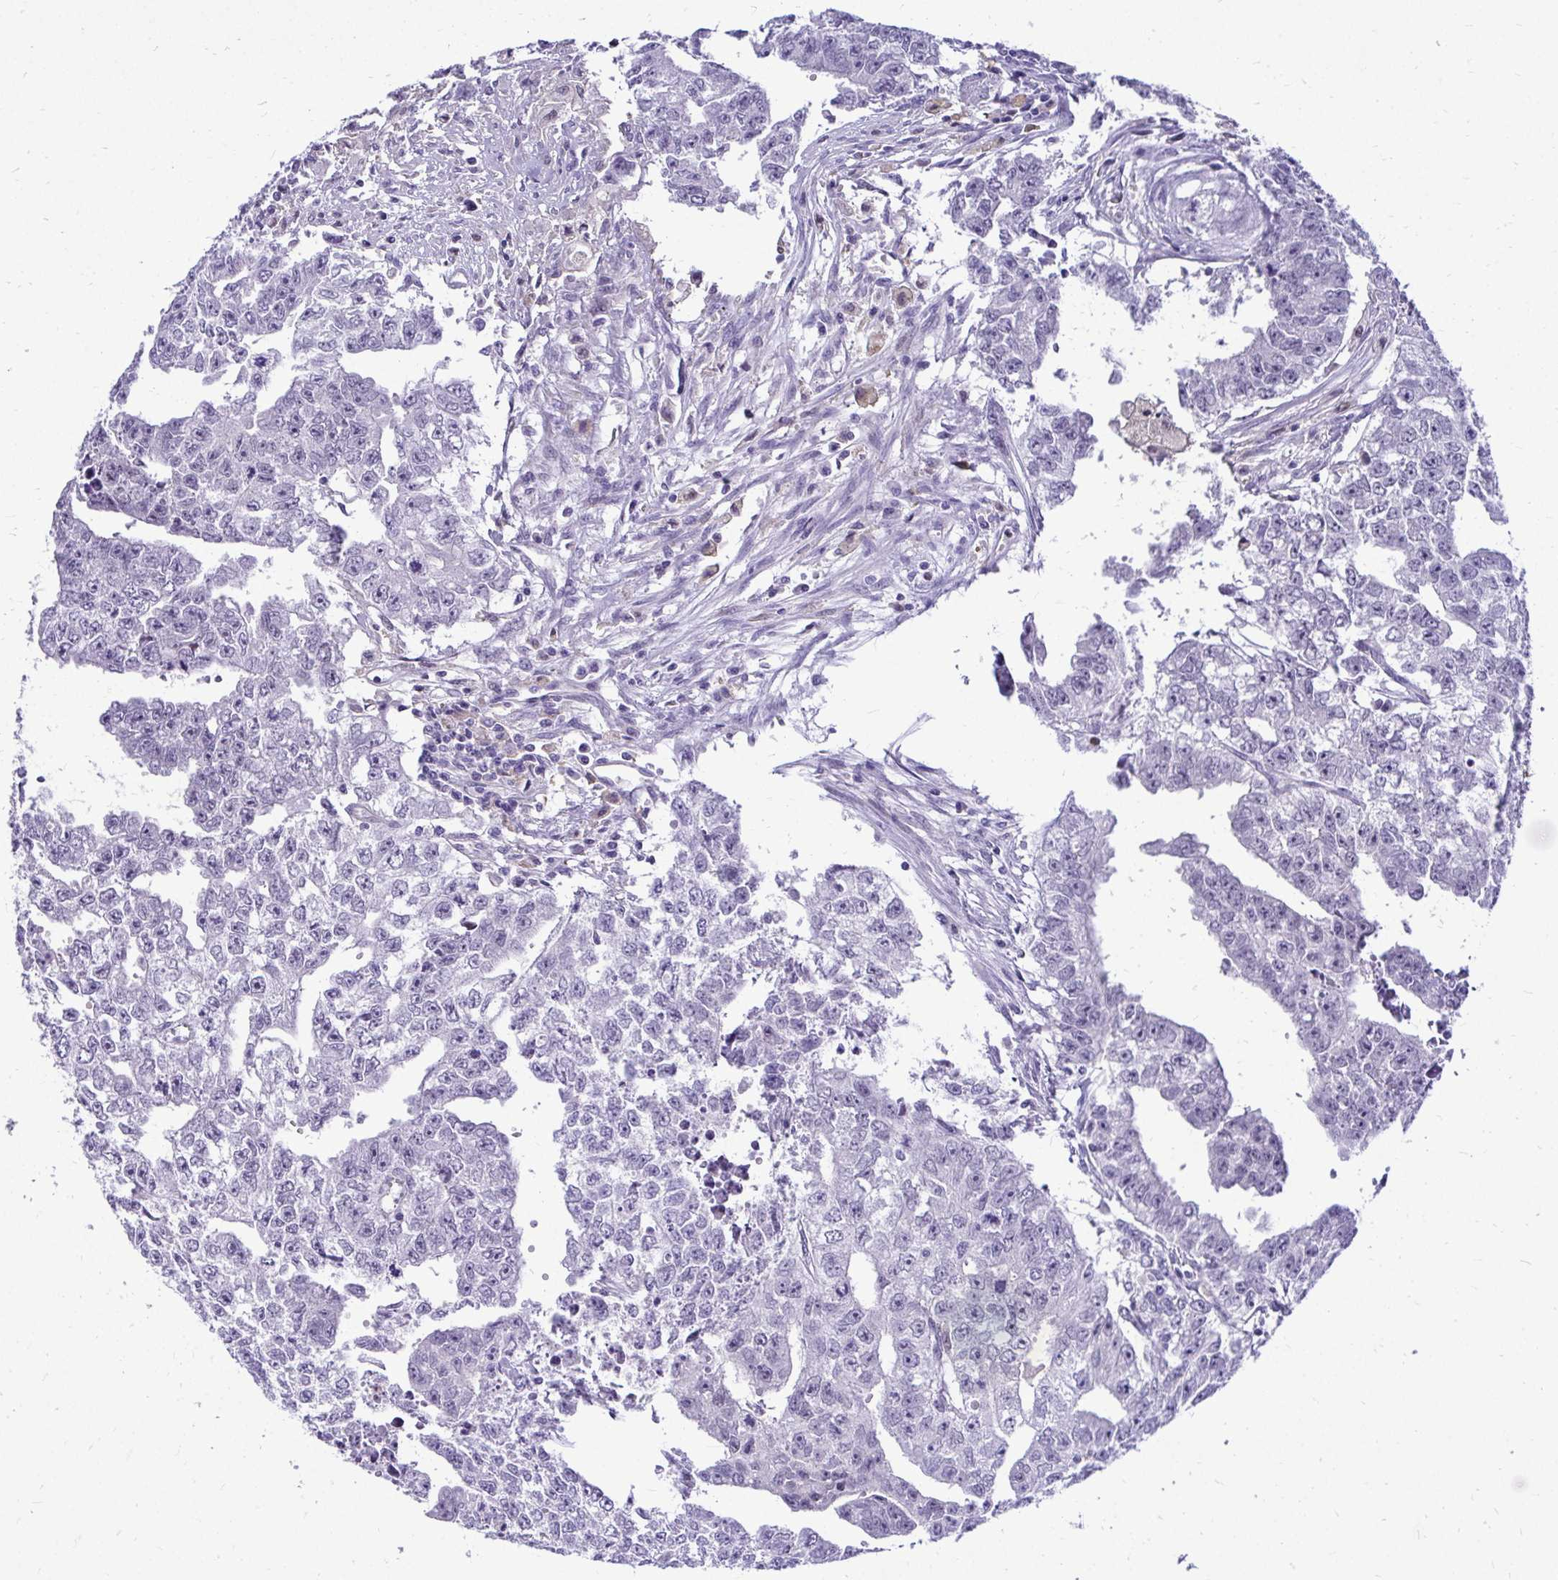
{"staining": {"intensity": "negative", "quantity": "none", "location": "none"}, "tissue": "testis cancer", "cell_type": "Tumor cells", "image_type": "cancer", "snomed": [{"axis": "morphology", "description": "Carcinoma, Embryonal, NOS"}, {"axis": "morphology", "description": "Teratoma, malignant, NOS"}, {"axis": "topography", "description": "Testis"}], "caption": "The photomicrograph demonstrates no staining of tumor cells in testis cancer.", "gene": "ZSWIM9", "patient": {"sex": "male", "age": 24}}